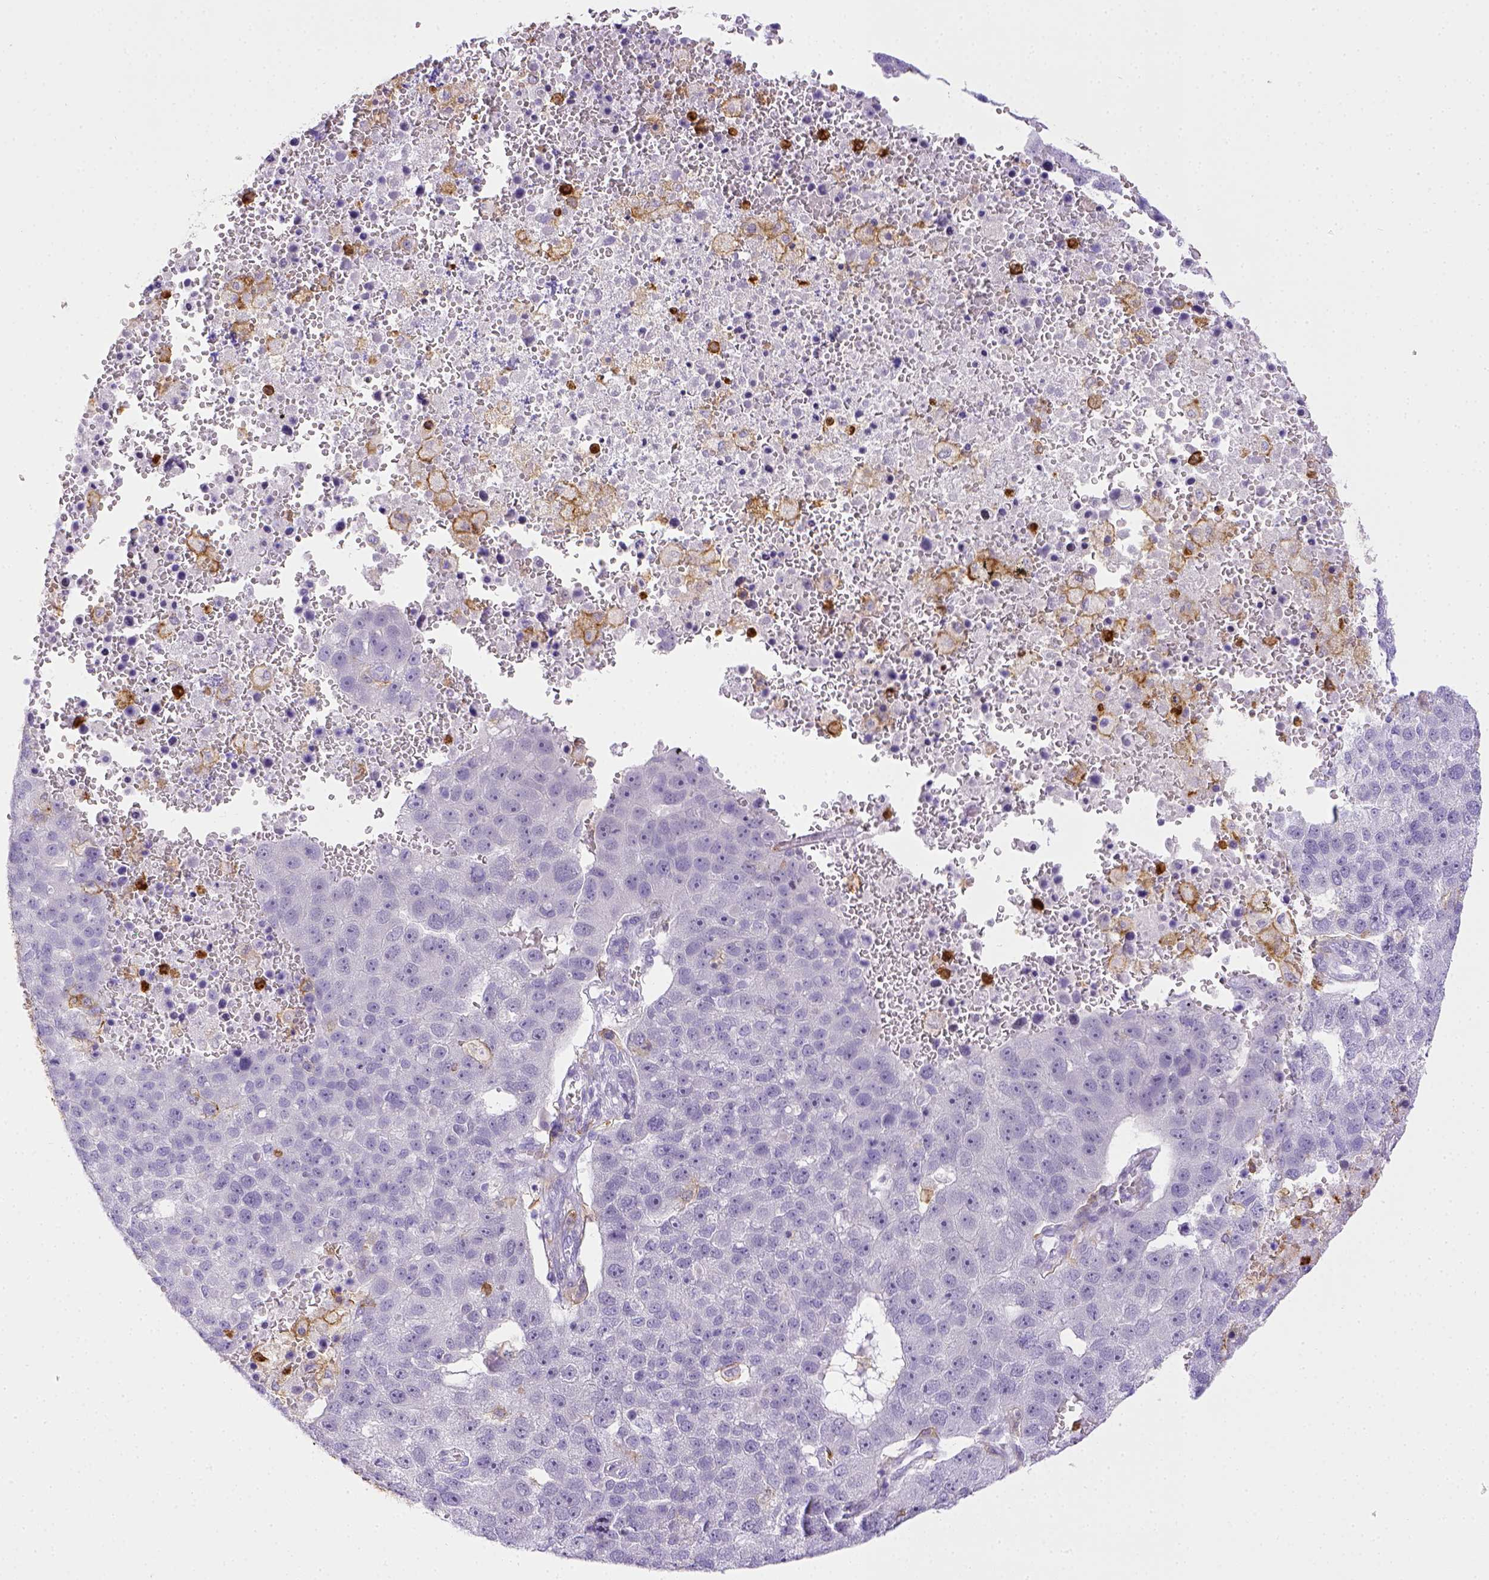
{"staining": {"intensity": "negative", "quantity": "none", "location": "none"}, "tissue": "pancreatic cancer", "cell_type": "Tumor cells", "image_type": "cancer", "snomed": [{"axis": "morphology", "description": "Adenocarcinoma, NOS"}, {"axis": "topography", "description": "Pancreas"}], "caption": "The histopathology image reveals no staining of tumor cells in pancreatic cancer (adenocarcinoma). (Brightfield microscopy of DAB (3,3'-diaminobenzidine) IHC at high magnification).", "gene": "ITGAM", "patient": {"sex": "female", "age": 61}}